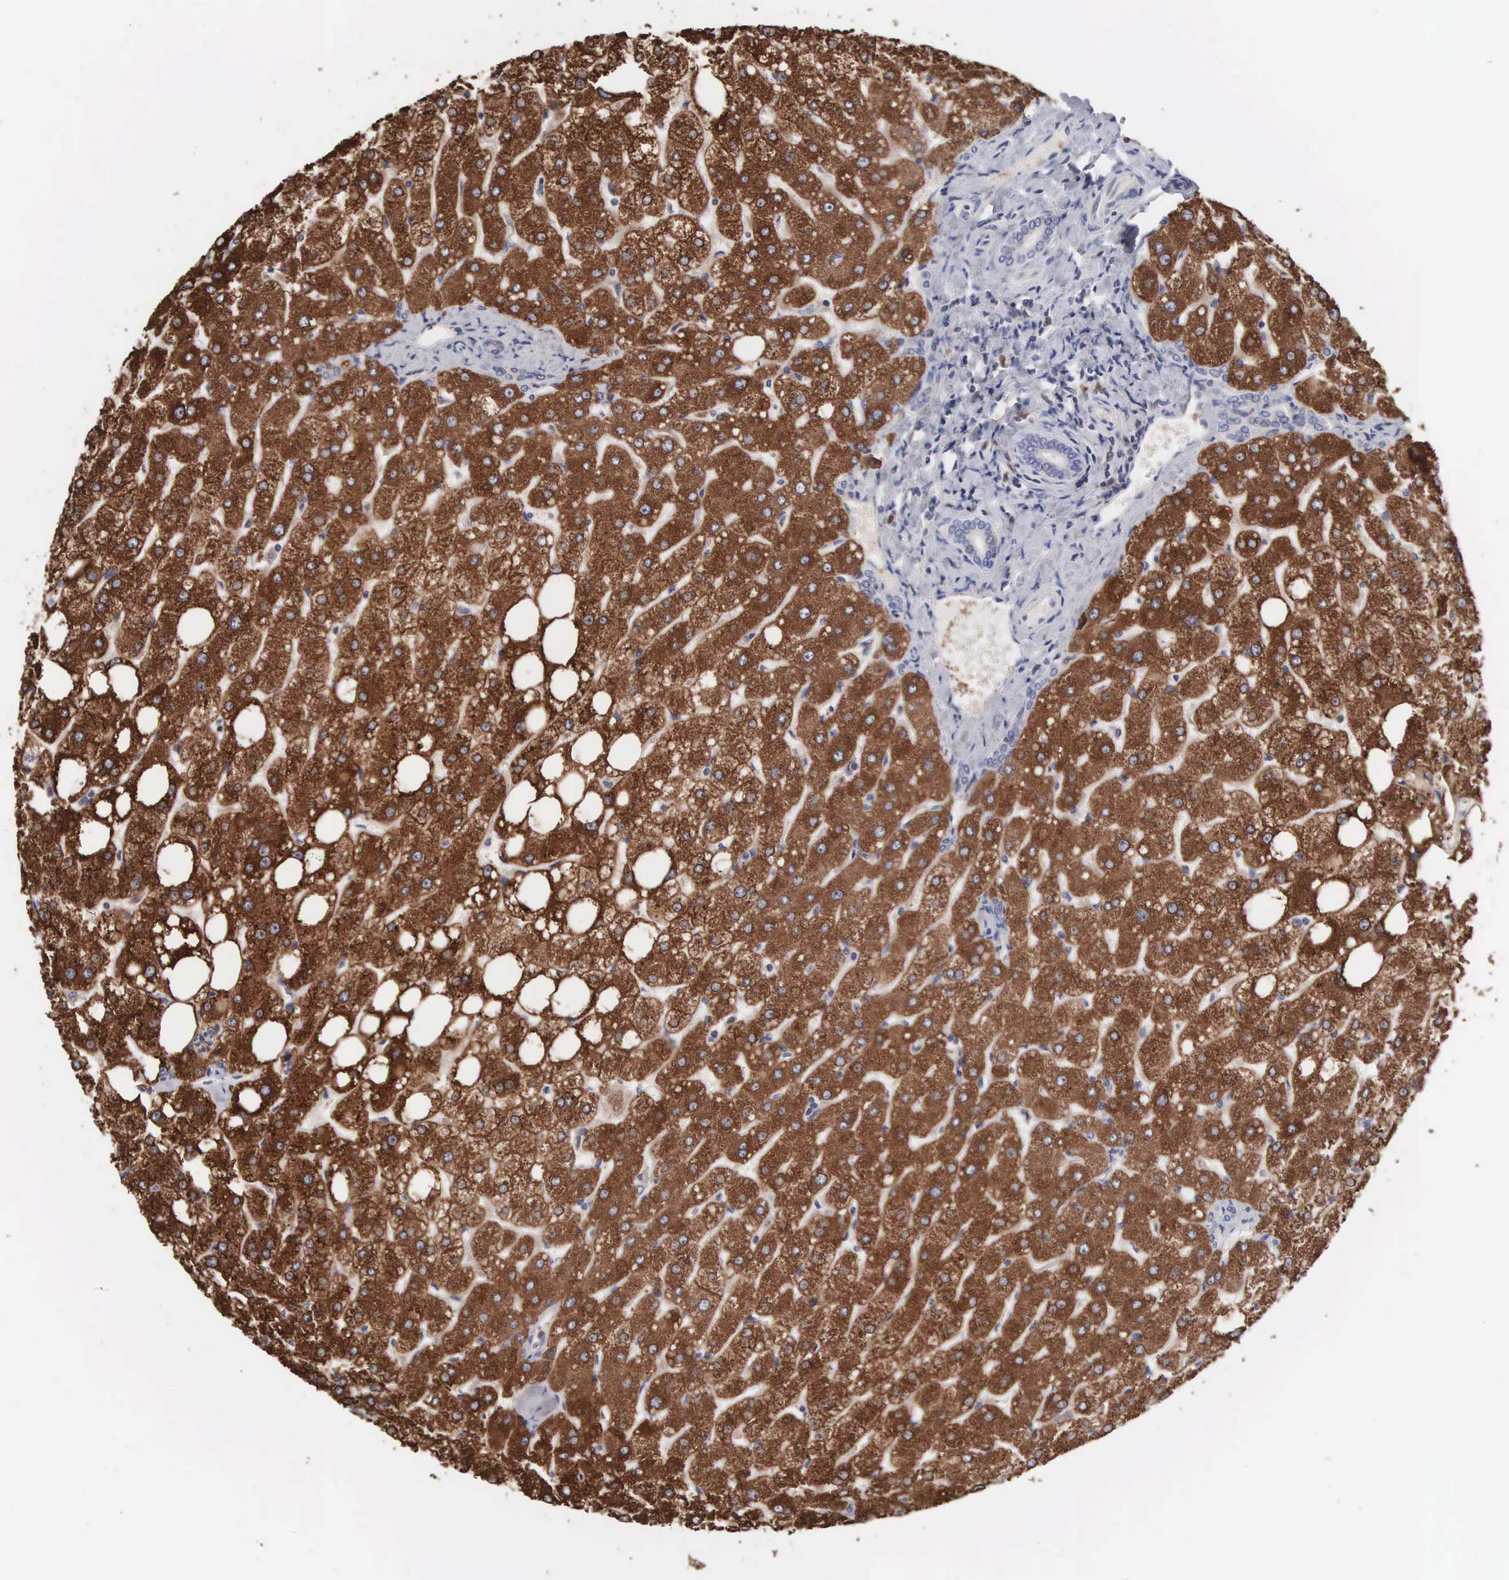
{"staining": {"intensity": "negative", "quantity": "none", "location": "none"}, "tissue": "liver", "cell_type": "Cholangiocytes", "image_type": "normal", "snomed": [{"axis": "morphology", "description": "Normal tissue, NOS"}, {"axis": "topography", "description": "Liver"}], "caption": "This is a photomicrograph of immunohistochemistry staining of normal liver, which shows no staining in cholangiocytes.", "gene": "ACOT4", "patient": {"sex": "male", "age": 35}}